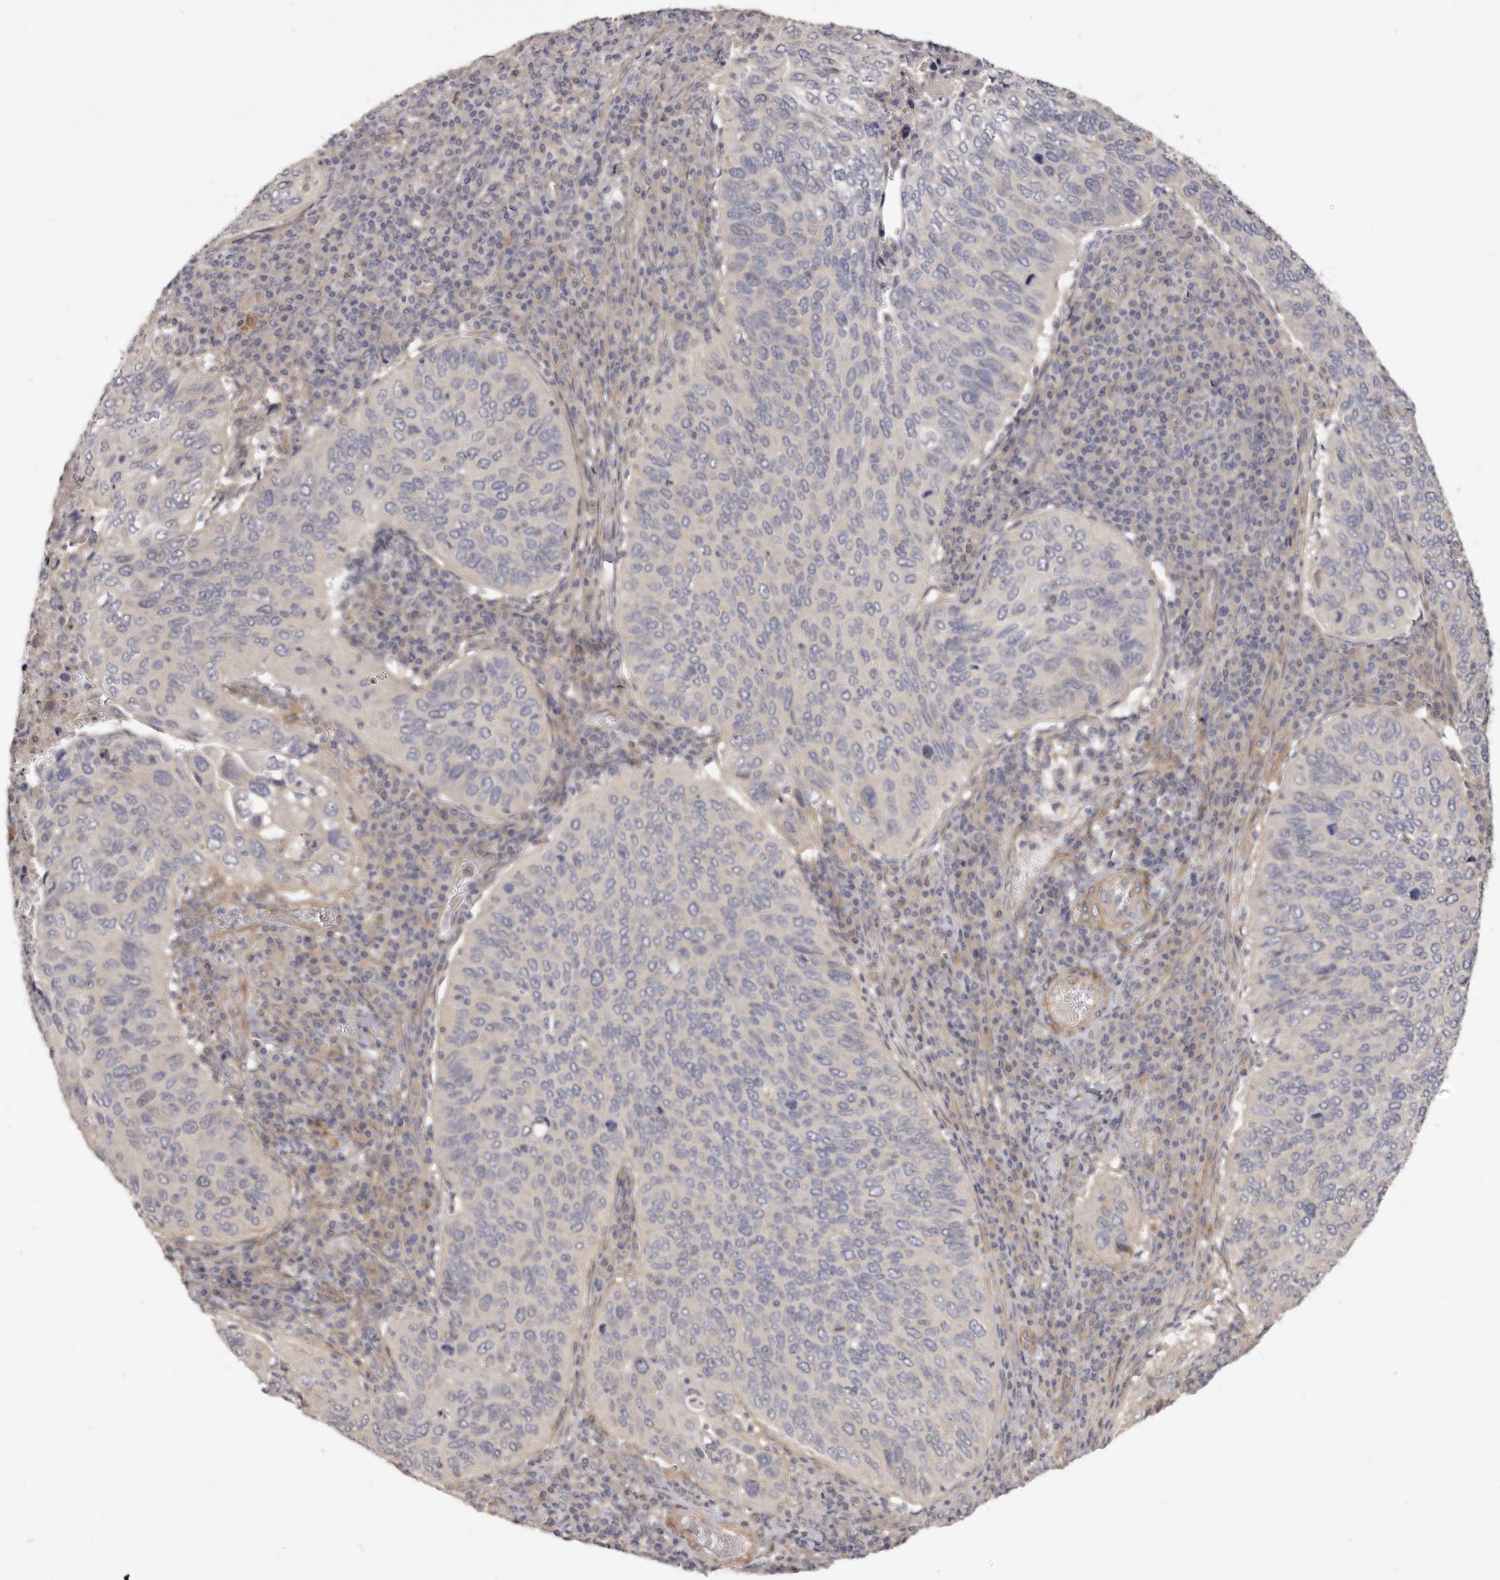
{"staining": {"intensity": "negative", "quantity": "none", "location": "none"}, "tissue": "cervical cancer", "cell_type": "Tumor cells", "image_type": "cancer", "snomed": [{"axis": "morphology", "description": "Squamous cell carcinoma, NOS"}, {"axis": "topography", "description": "Cervix"}], "caption": "An IHC histopathology image of cervical cancer (squamous cell carcinoma) is shown. There is no staining in tumor cells of cervical cancer (squamous cell carcinoma). (Immunohistochemistry, brightfield microscopy, high magnification).", "gene": "ADAMTS9", "patient": {"sex": "female", "age": 38}}